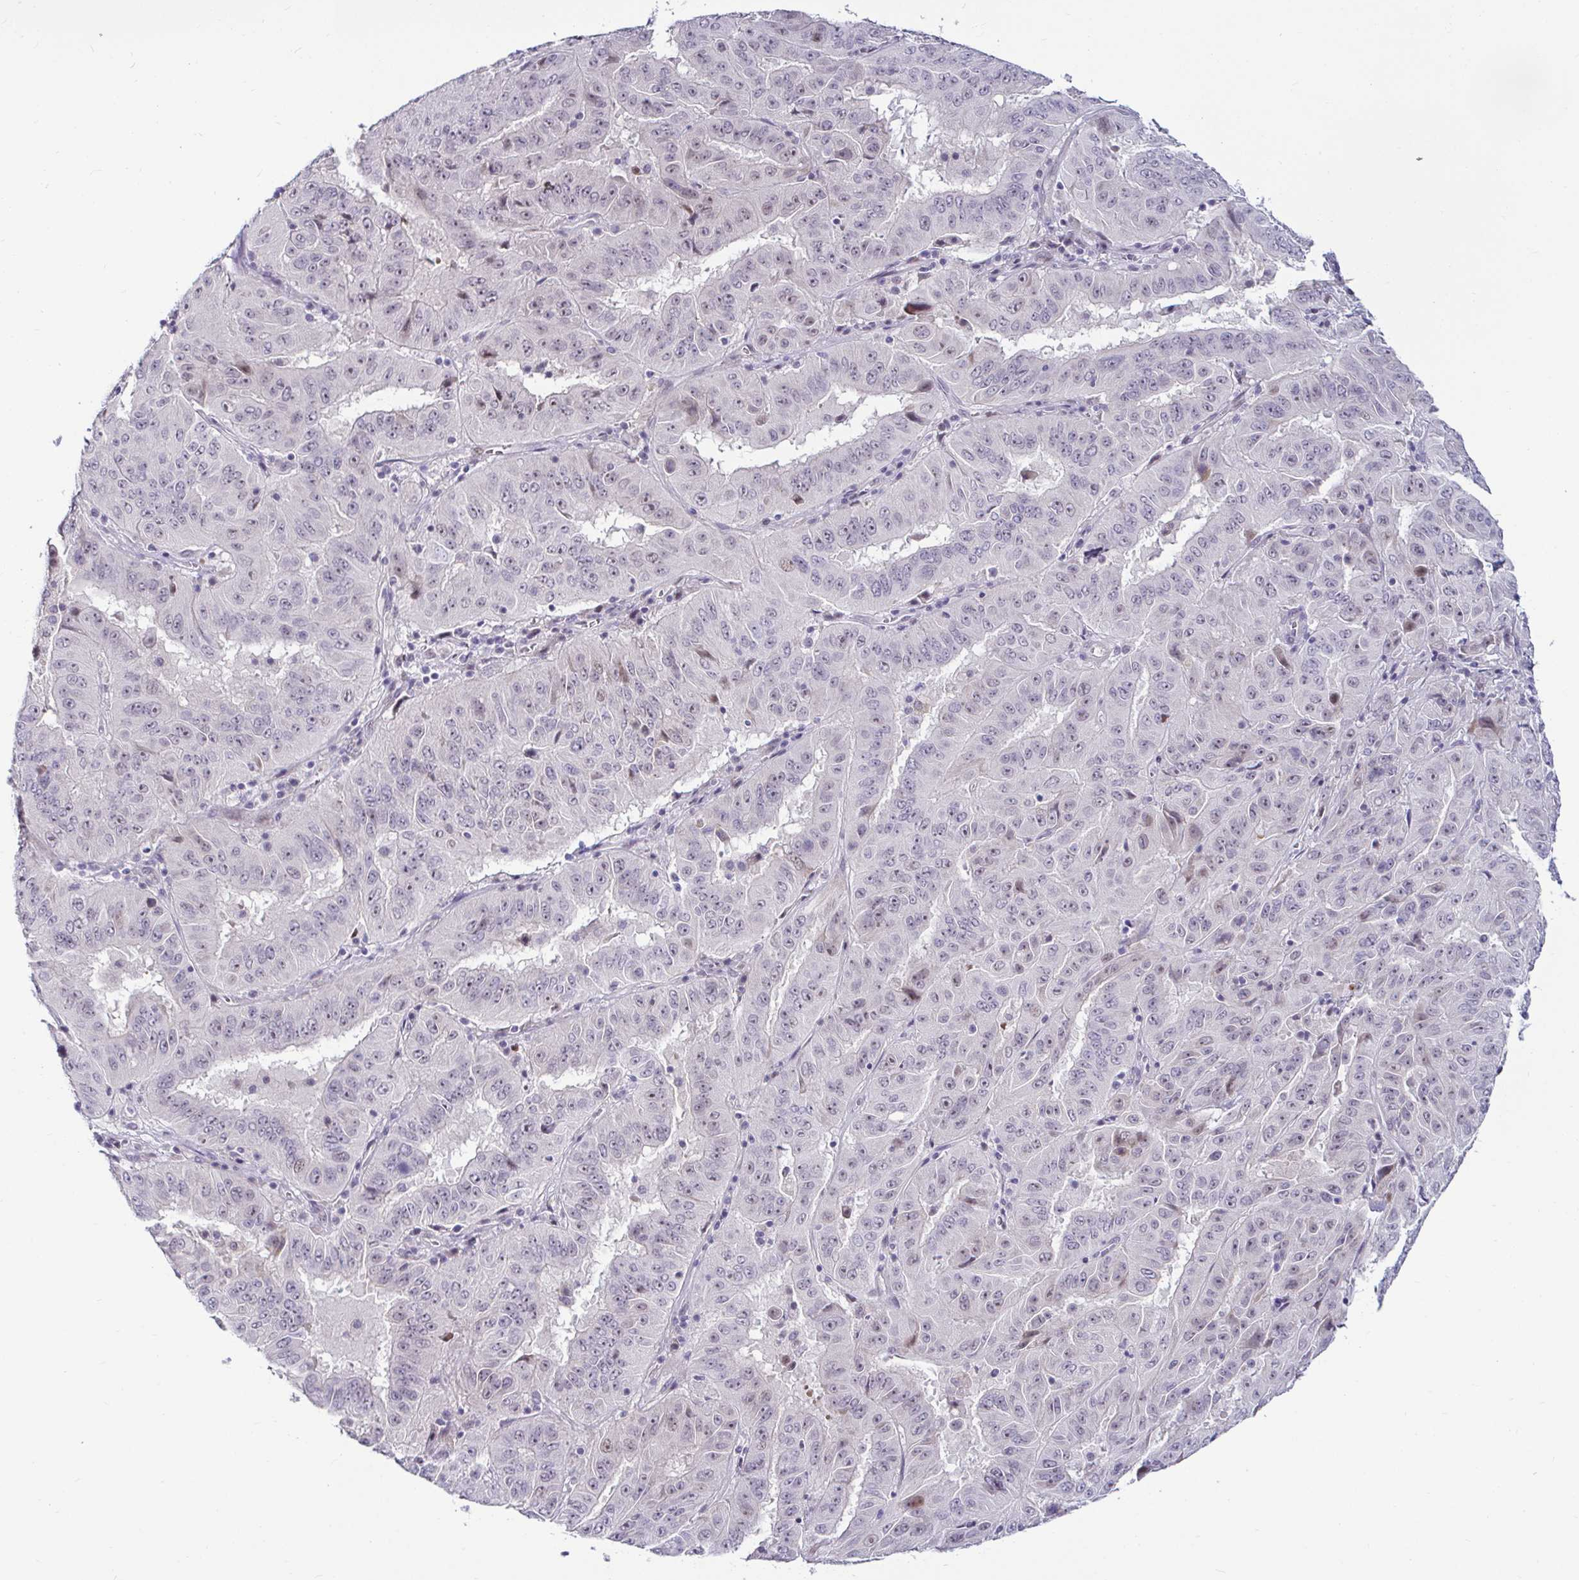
{"staining": {"intensity": "negative", "quantity": "none", "location": "none"}, "tissue": "pancreatic cancer", "cell_type": "Tumor cells", "image_type": "cancer", "snomed": [{"axis": "morphology", "description": "Adenocarcinoma, NOS"}, {"axis": "topography", "description": "Pancreas"}], "caption": "The histopathology image demonstrates no staining of tumor cells in pancreatic cancer.", "gene": "GSTM1", "patient": {"sex": "male", "age": 63}}